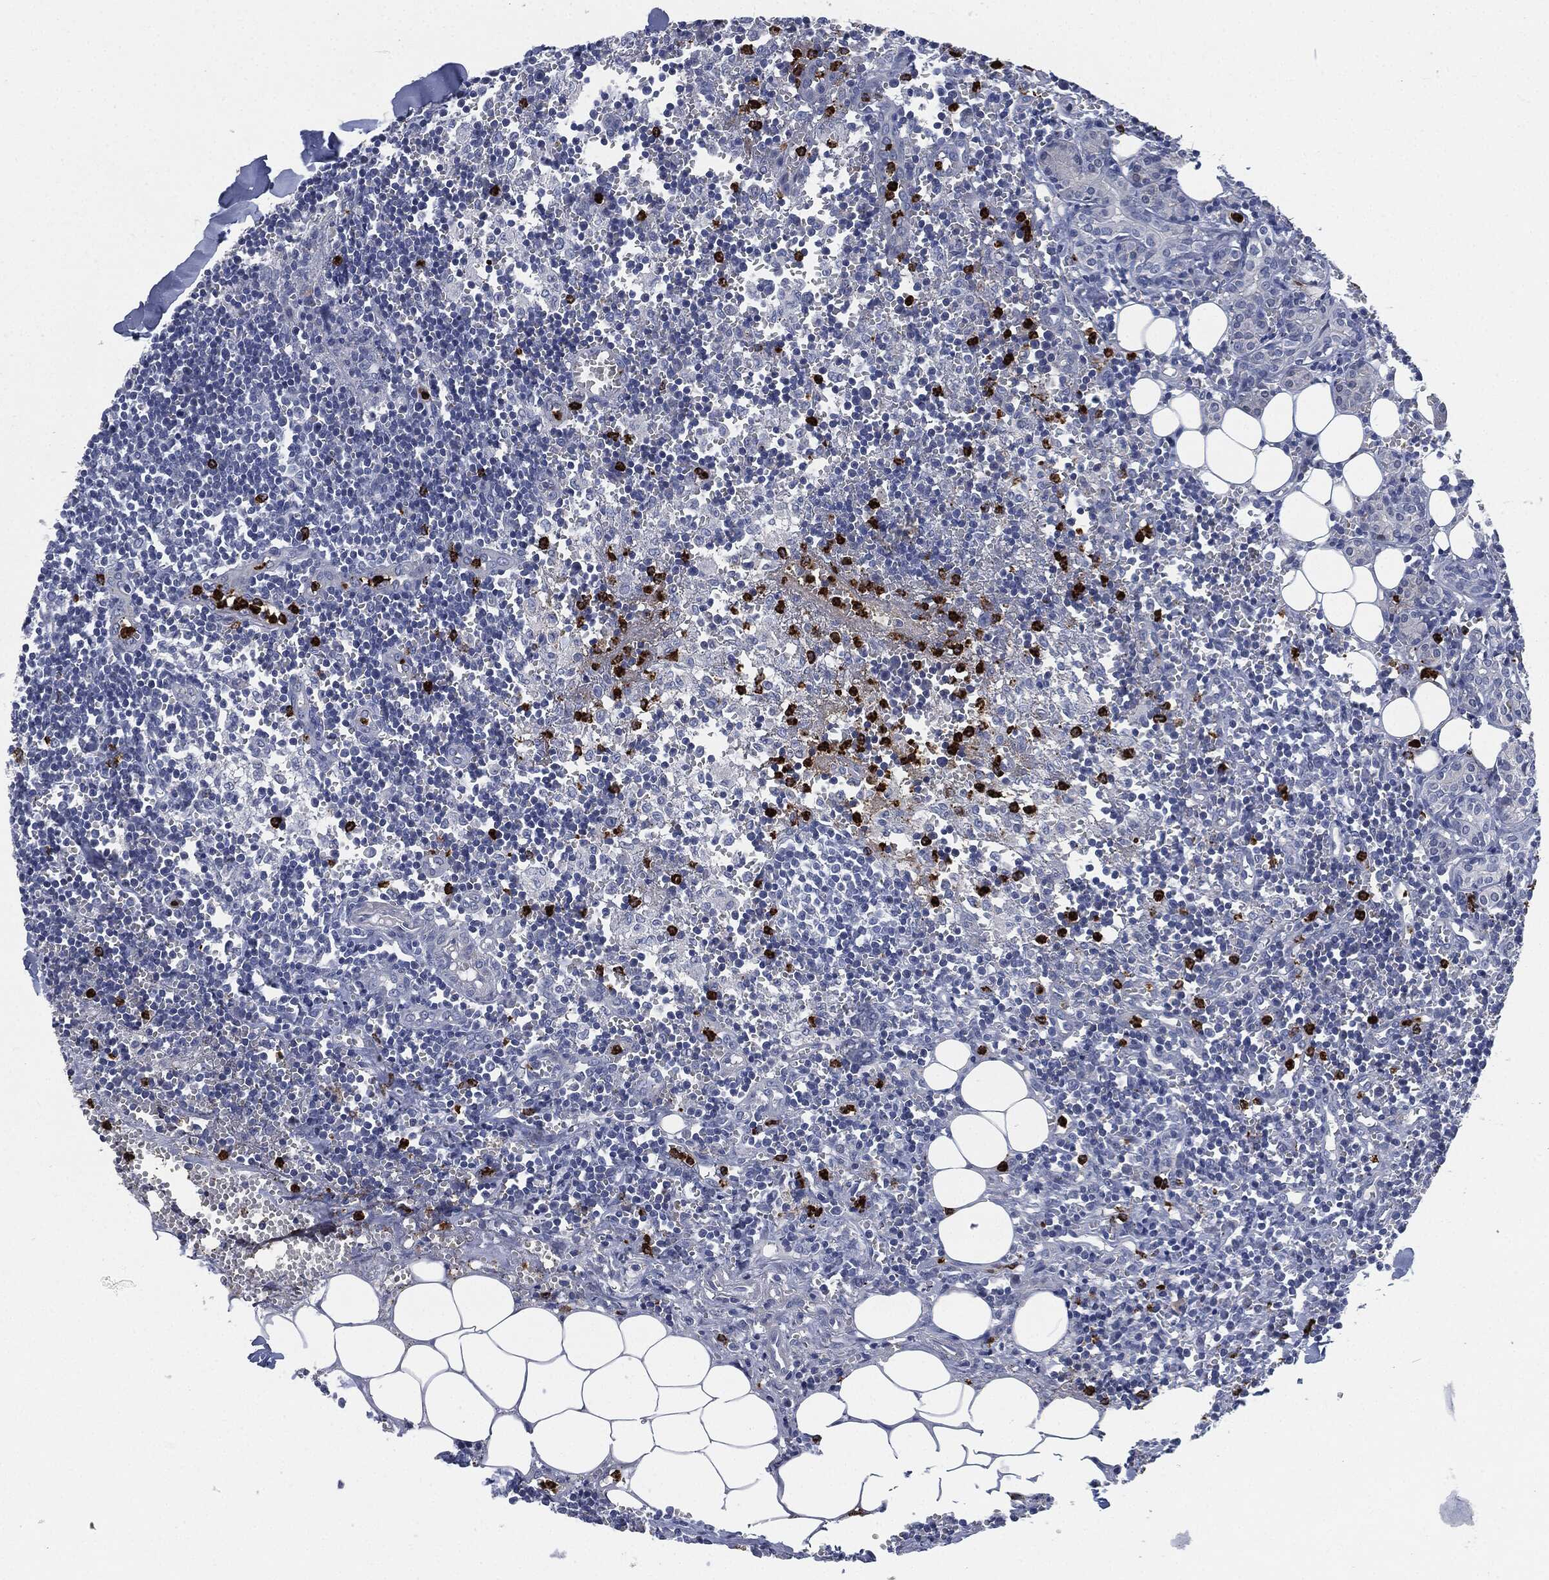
{"staining": {"intensity": "strong", "quantity": "<25%", "location": "cytoplasmic/membranous"}, "tissue": "lymph node", "cell_type": "Non-germinal center cells", "image_type": "normal", "snomed": [{"axis": "morphology", "description": "Normal tissue, NOS"}, {"axis": "topography", "description": "Lymph node"}, {"axis": "topography", "description": "Salivary gland"}], "caption": "High-power microscopy captured an immunohistochemistry (IHC) photomicrograph of normal lymph node, revealing strong cytoplasmic/membranous expression in about <25% of non-germinal center cells.", "gene": "MPO", "patient": {"sex": "male", "age": 78}}